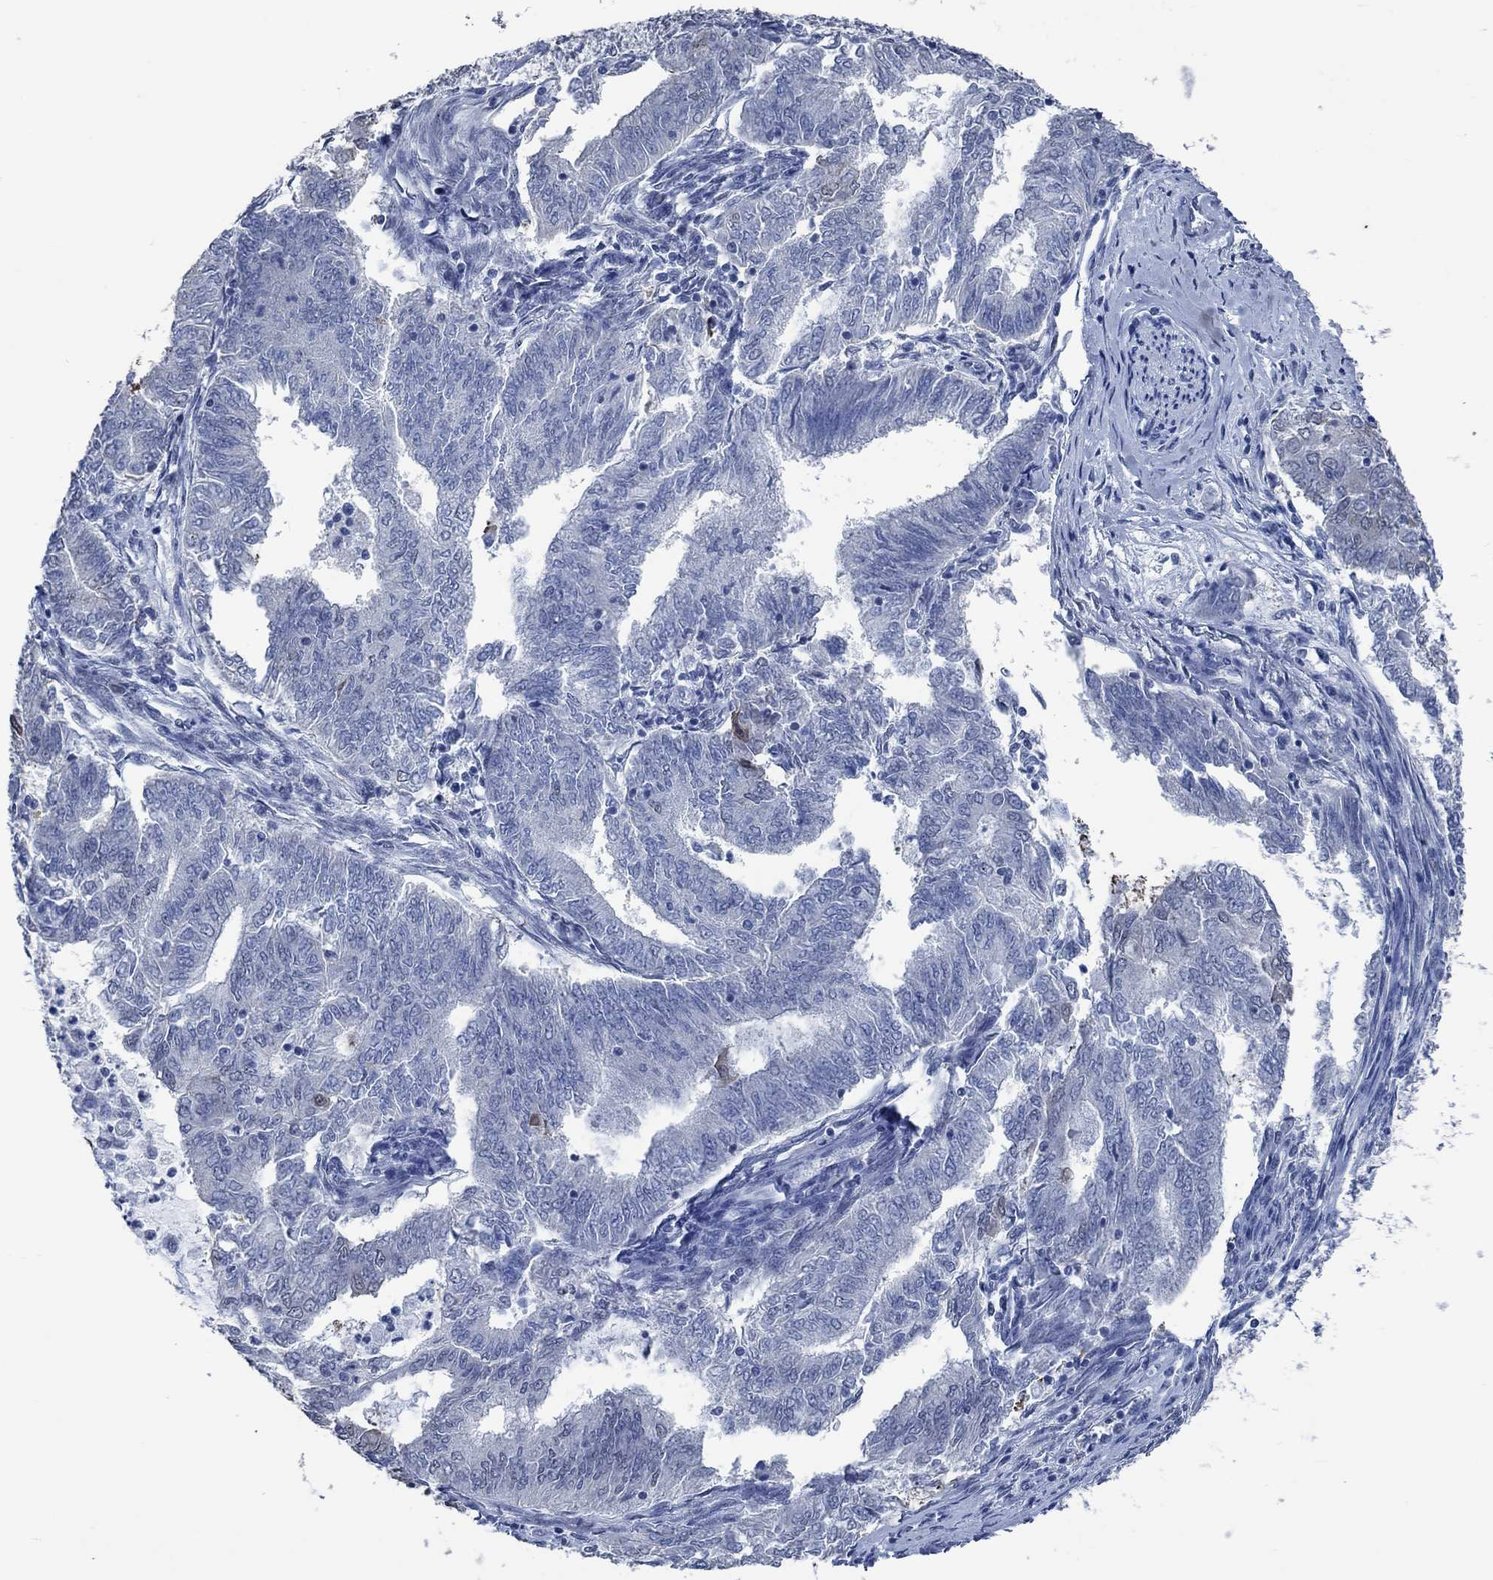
{"staining": {"intensity": "negative", "quantity": "none", "location": "none"}, "tissue": "endometrial cancer", "cell_type": "Tumor cells", "image_type": "cancer", "snomed": [{"axis": "morphology", "description": "Adenocarcinoma, NOS"}, {"axis": "topography", "description": "Endometrium"}], "caption": "Immunohistochemistry micrograph of endometrial cancer (adenocarcinoma) stained for a protein (brown), which exhibits no positivity in tumor cells.", "gene": "OBSCN", "patient": {"sex": "female", "age": 62}}